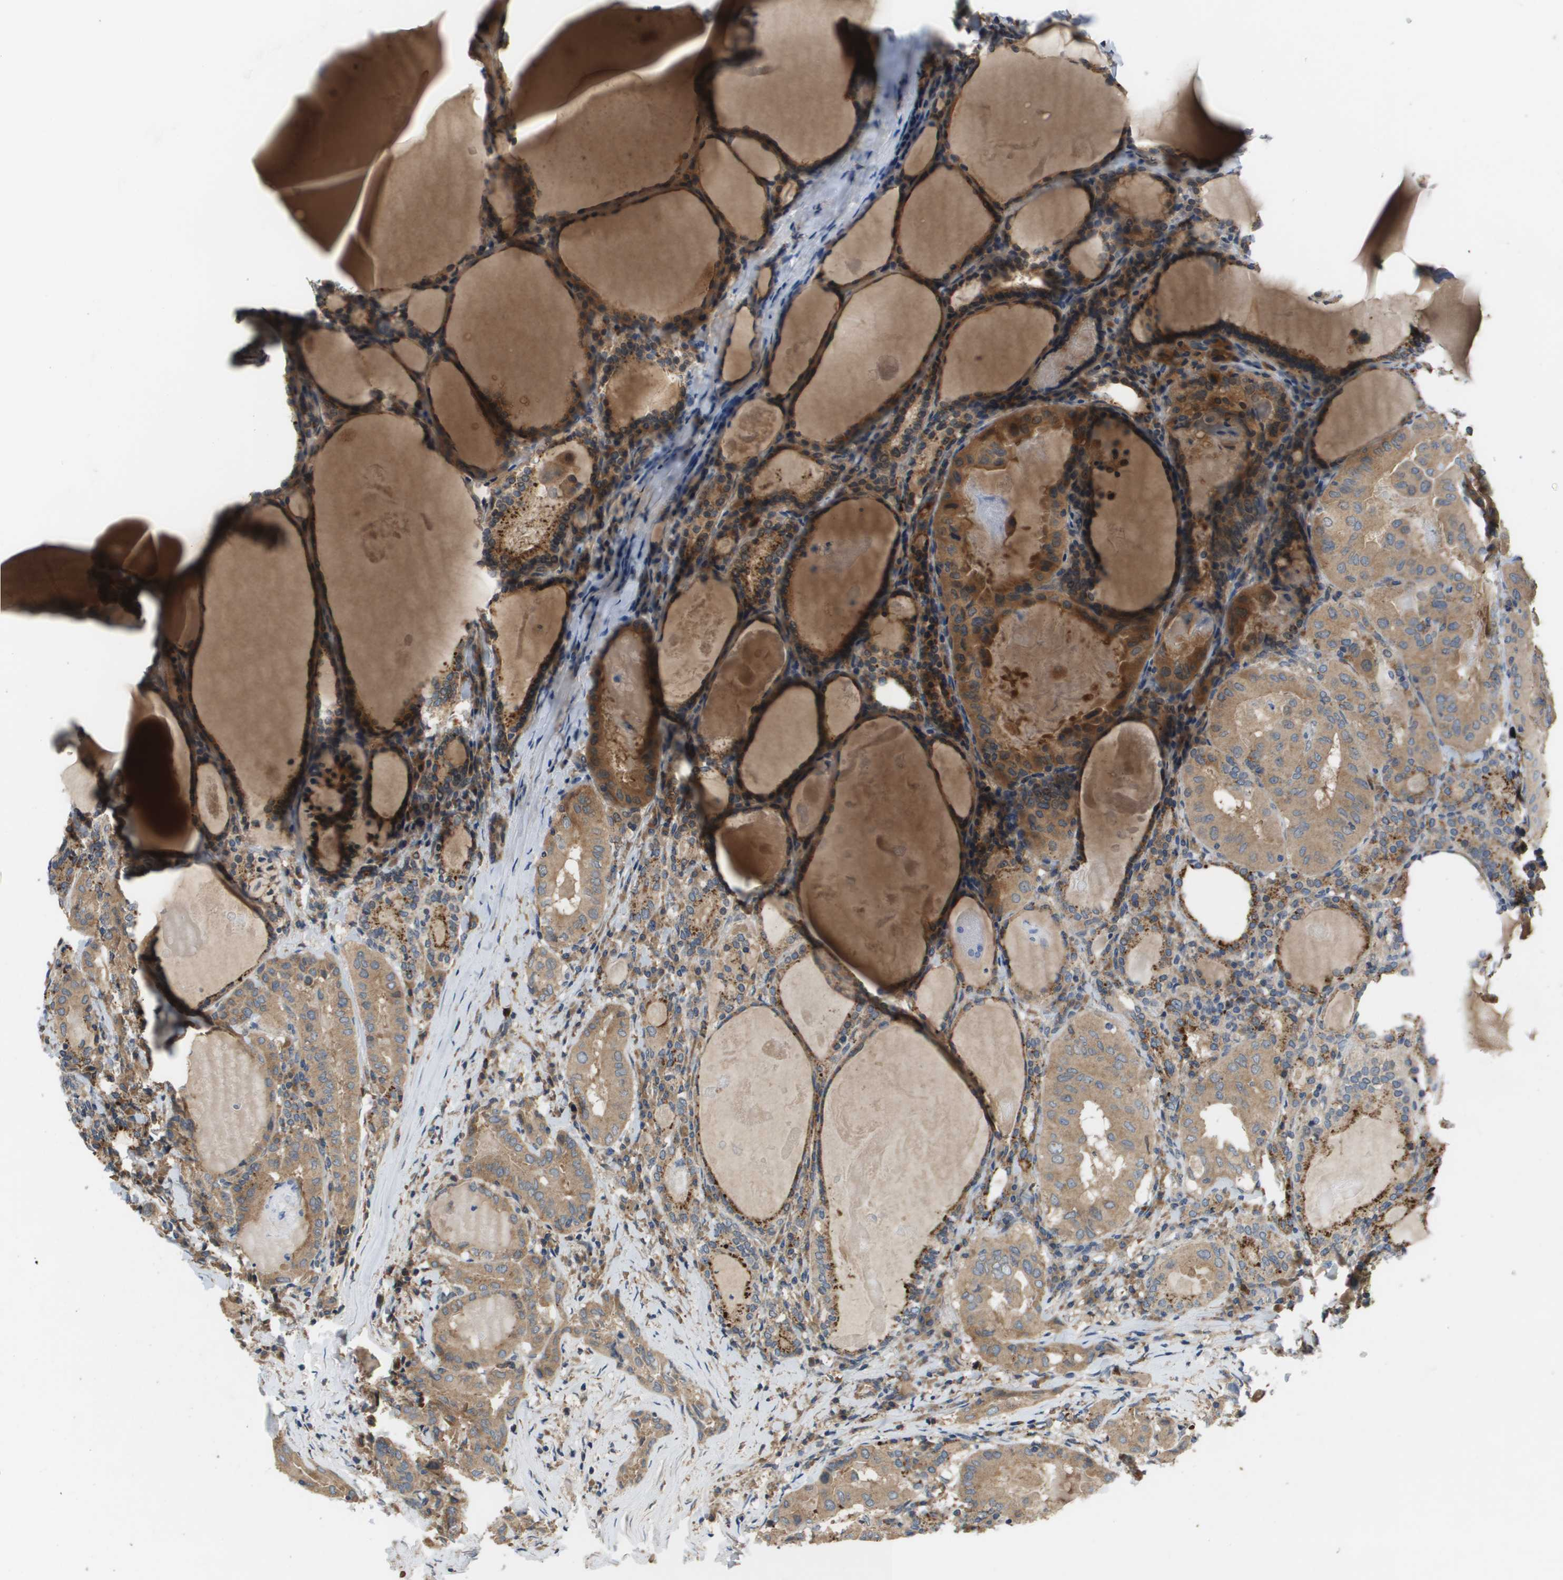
{"staining": {"intensity": "moderate", "quantity": ">75%", "location": "cytoplasmic/membranous"}, "tissue": "thyroid cancer", "cell_type": "Tumor cells", "image_type": "cancer", "snomed": [{"axis": "morphology", "description": "Papillary adenocarcinoma, NOS"}, {"axis": "topography", "description": "Thyroid gland"}], "caption": "Thyroid papillary adenocarcinoma tissue shows moderate cytoplasmic/membranous positivity in approximately >75% of tumor cells, visualized by immunohistochemistry.", "gene": "SLC25A20", "patient": {"sex": "female", "age": 42}}